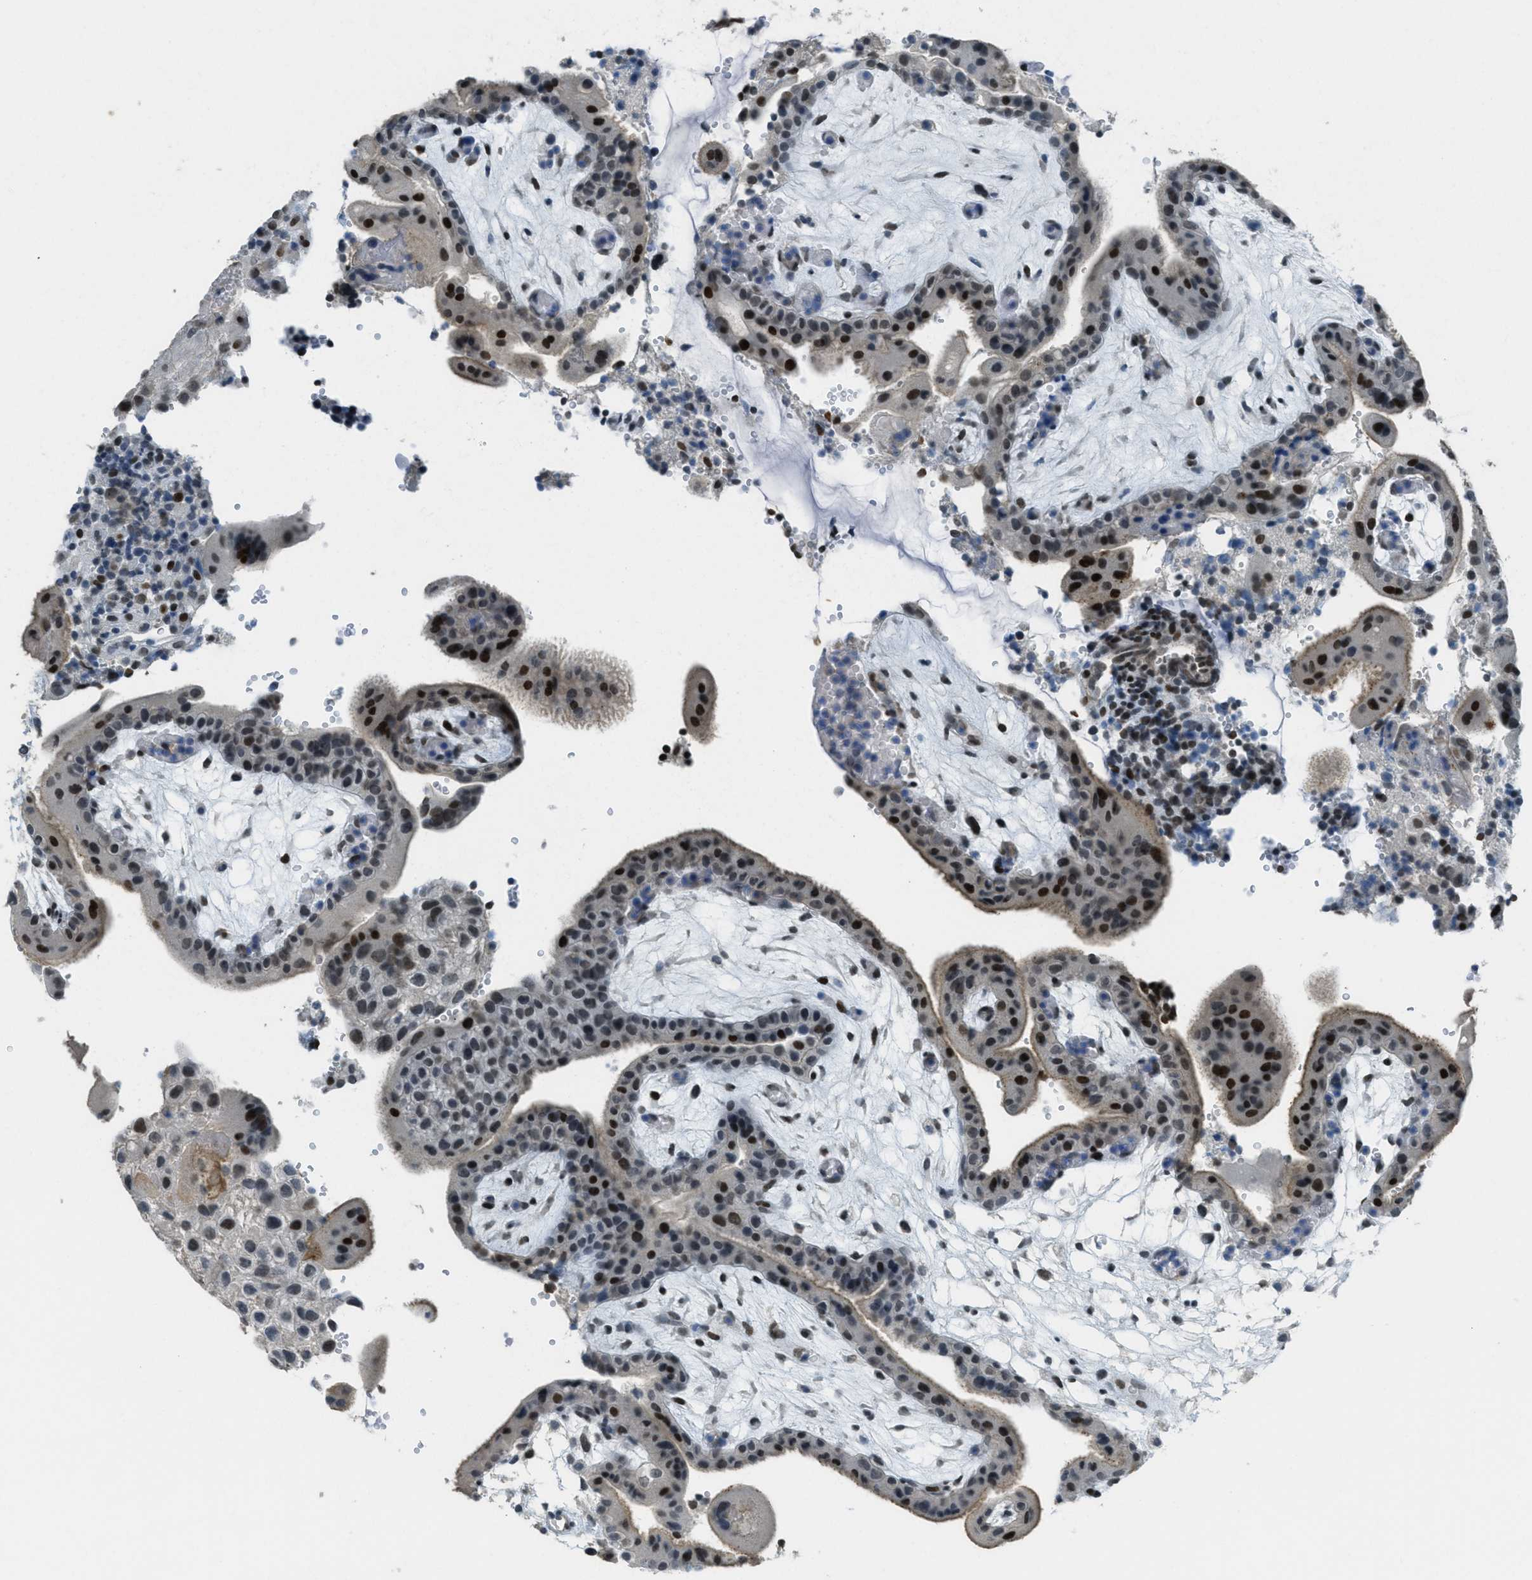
{"staining": {"intensity": "strong", "quantity": ">75%", "location": "nuclear"}, "tissue": "placenta", "cell_type": "Trophoblastic cells", "image_type": "normal", "snomed": [{"axis": "morphology", "description": "Normal tissue, NOS"}, {"axis": "topography", "description": "Placenta"}], "caption": "Immunohistochemistry micrograph of unremarkable placenta stained for a protein (brown), which exhibits high levels of strong nuclear staining in about >75% of trophoblastic cells.", "gene": "TTC13", "patient": {"sex": "female", "age": 18}}